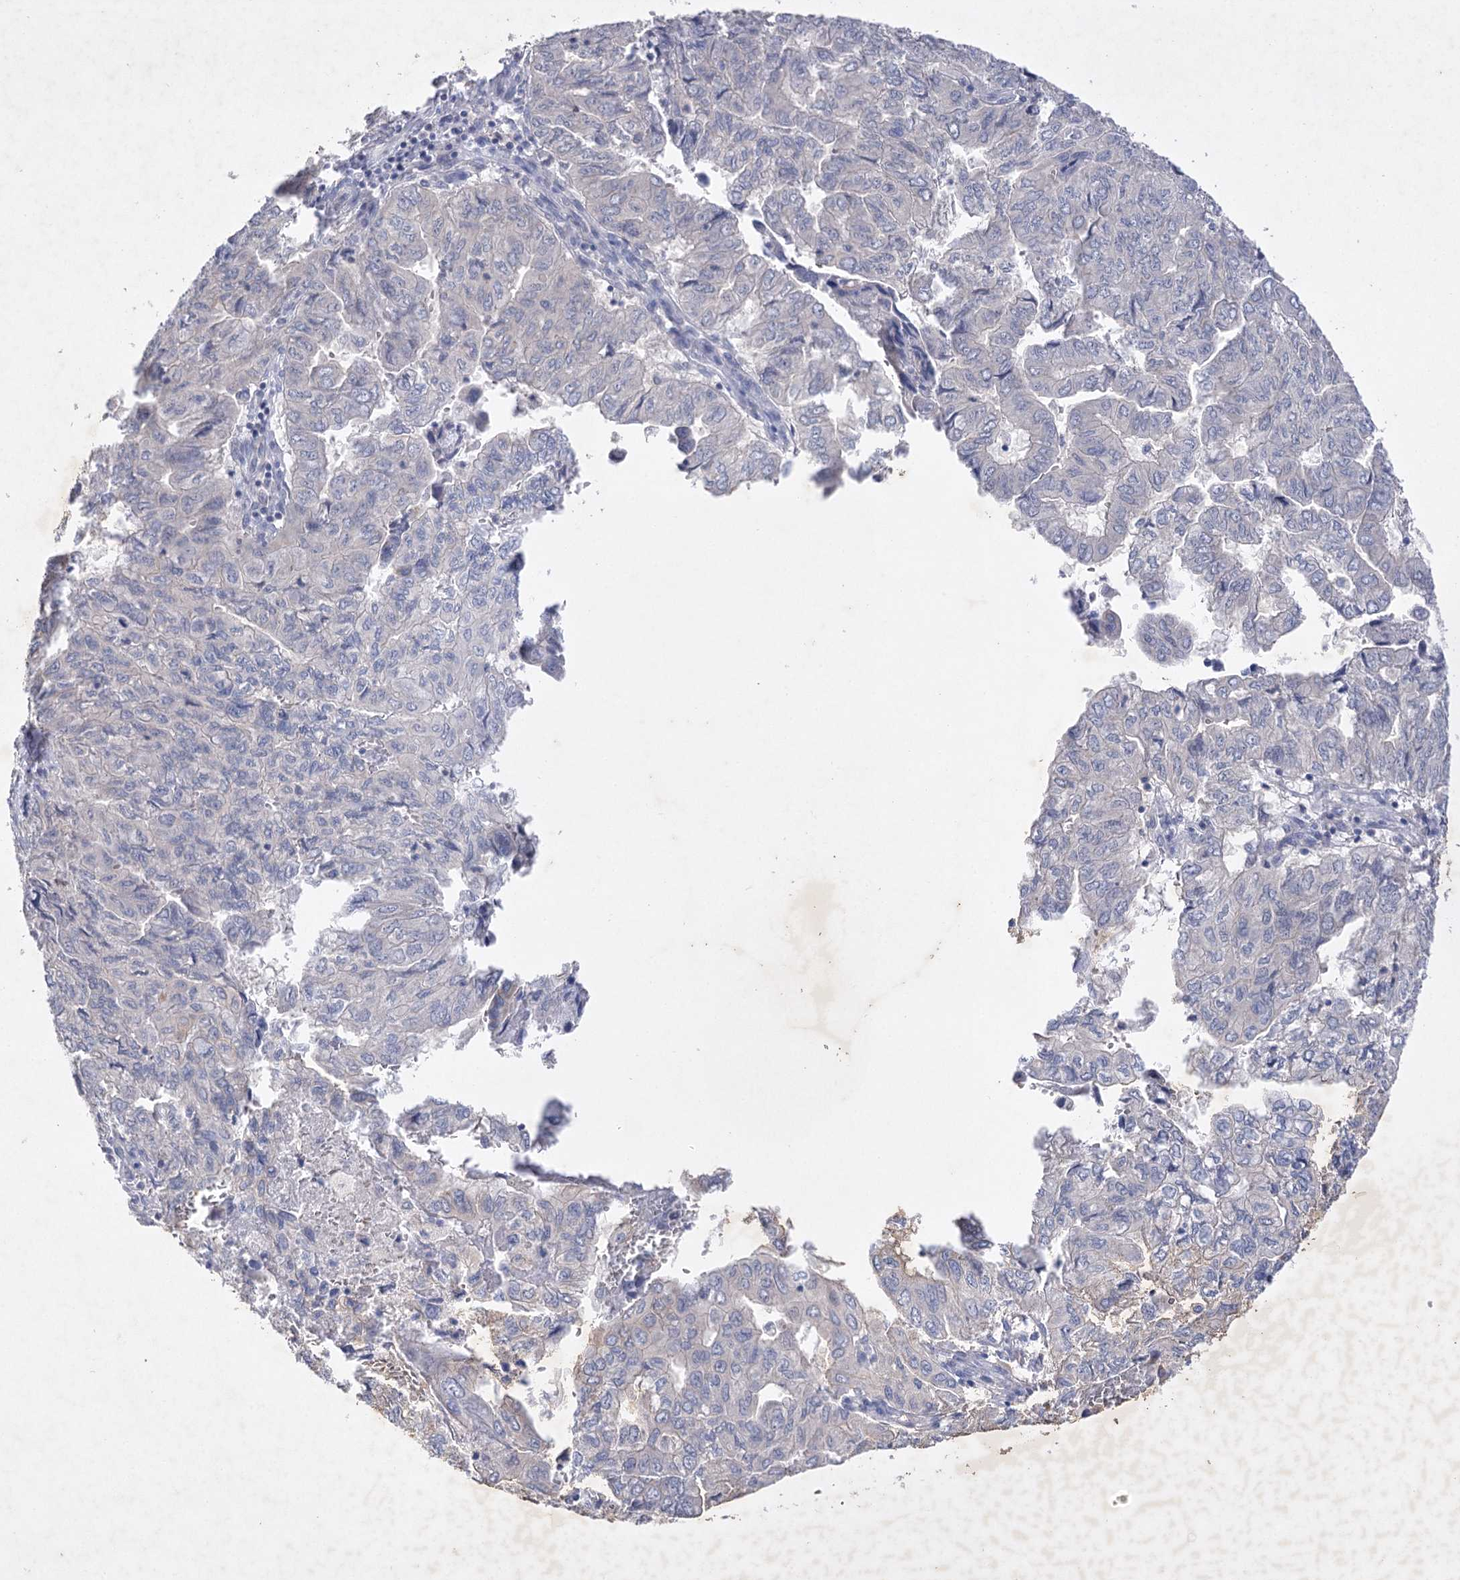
{"staining": {"intensity": "negative", "quantity": "none", "location": "none"}, "tissue": "pancreatic cancer", "cell_type": "Tumor cells", "image_type": "cancer", "snomed": [{"axis": "morphology", "description": "Adenocarcinoma, NOS"}, {"axis": "topography", "description": "Pancreas"}], "caption": "Immunohistochemistry (IHC) micrograph of neoplastic tissue: human pancreatic adenocarcinoma stained with DAB (3,3'-diaminobenzidine) exhibits no significant protein positivity in tumor cells.", "gene": "COX15", "patient": {"sex": "male", "age": 51}}